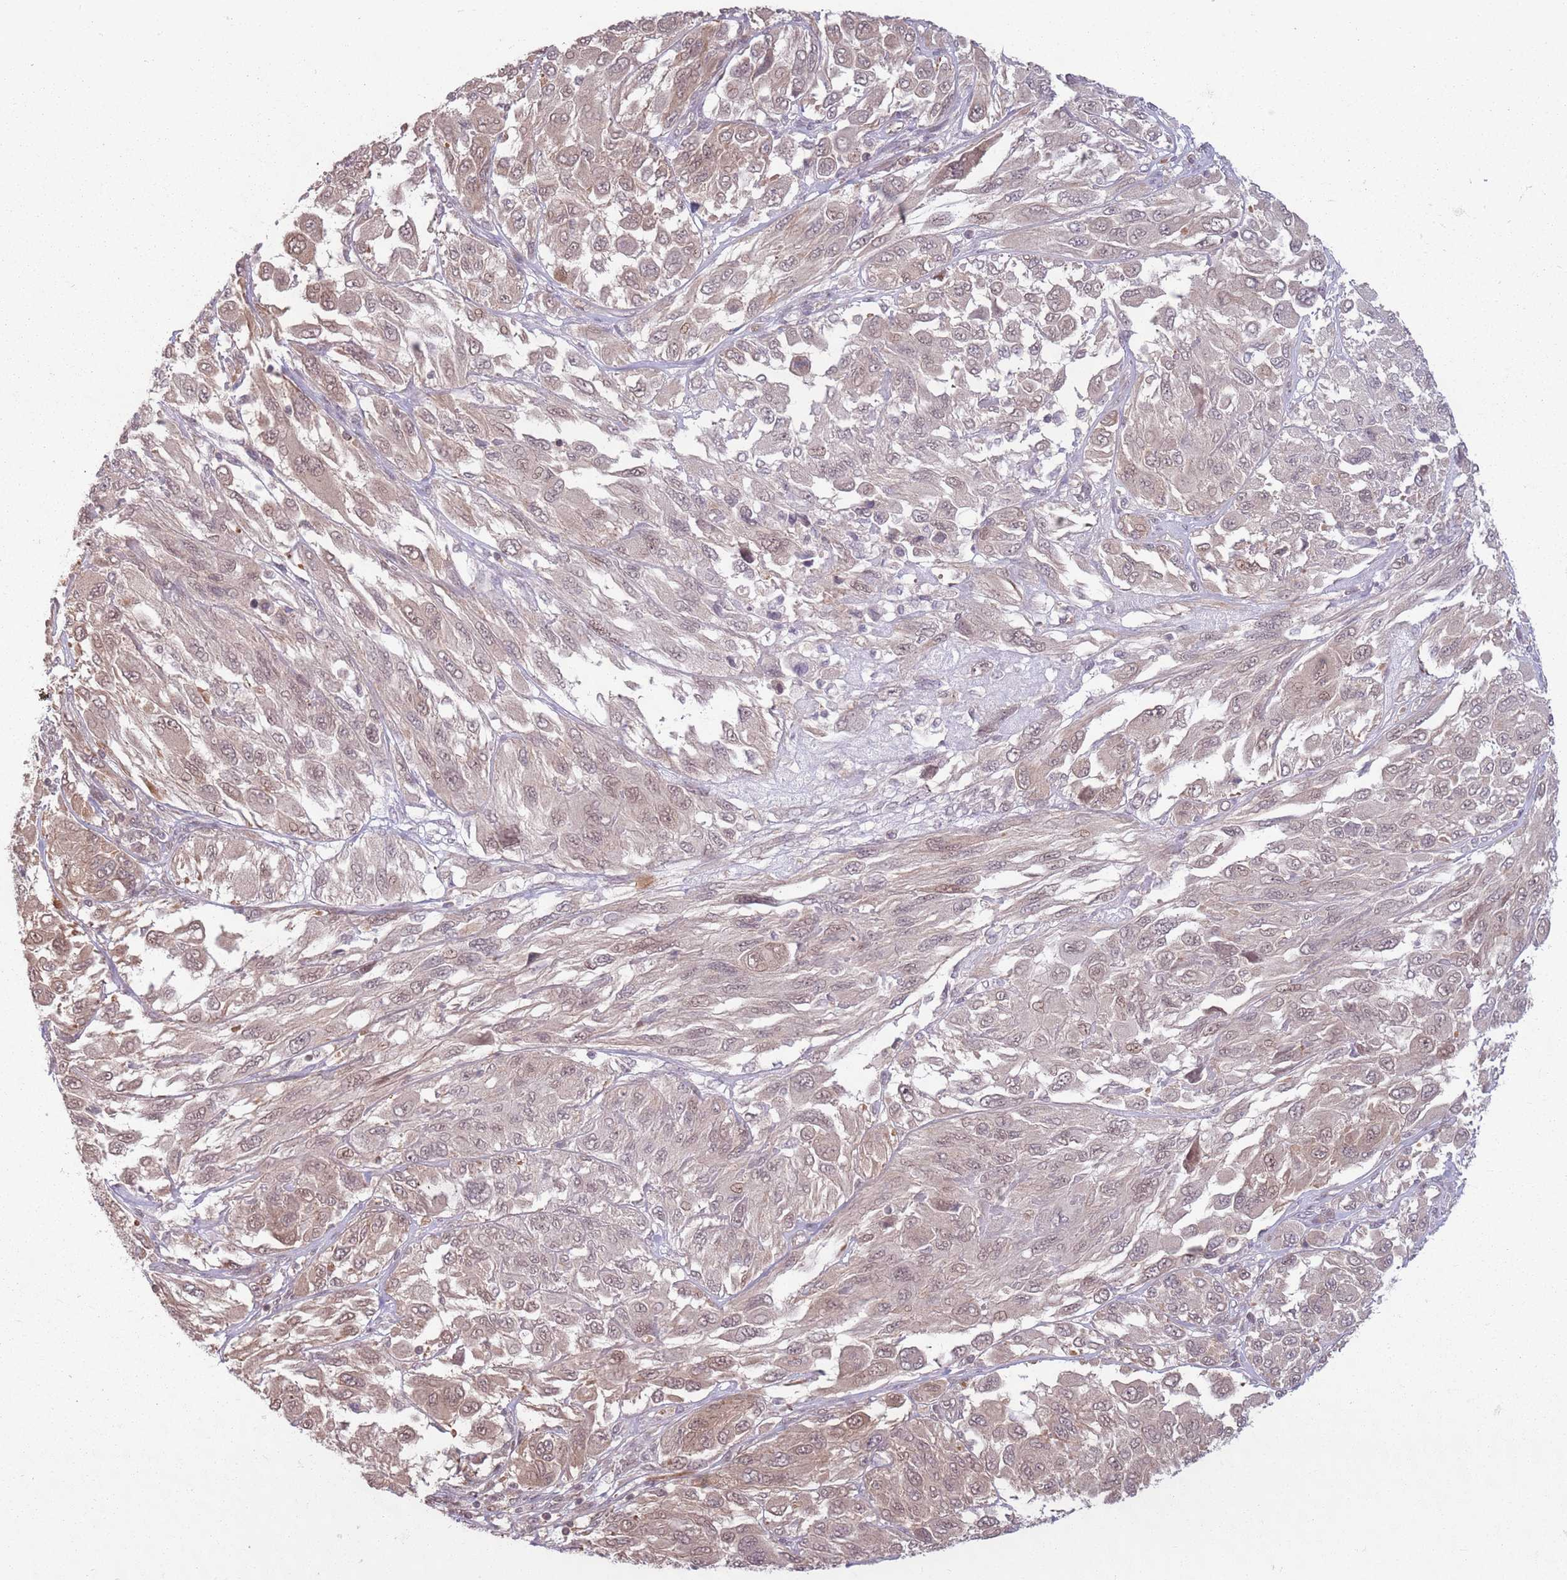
{"staining": {"intensity": "weak", "quantity": "25%-75%", "location": "cytoplasmic/membranous,nuclear"}, "tissue": "melanoma", "cell_type": "Tumor cells", "image_type": "cancer", "snomed": [{"axis": "morphology", "description": "Malignant melanoma, NOS"}, {"axis": "topography", "description": "Skin"}], "caption": "Weak cytoplasmic/membranous and nuclear staining for a protein is seen in approximately 25%-75% of tumor cells of melanoma using IHC.", "gene": "CCDC154", "patient": {"sex": "female", "age": 91}}